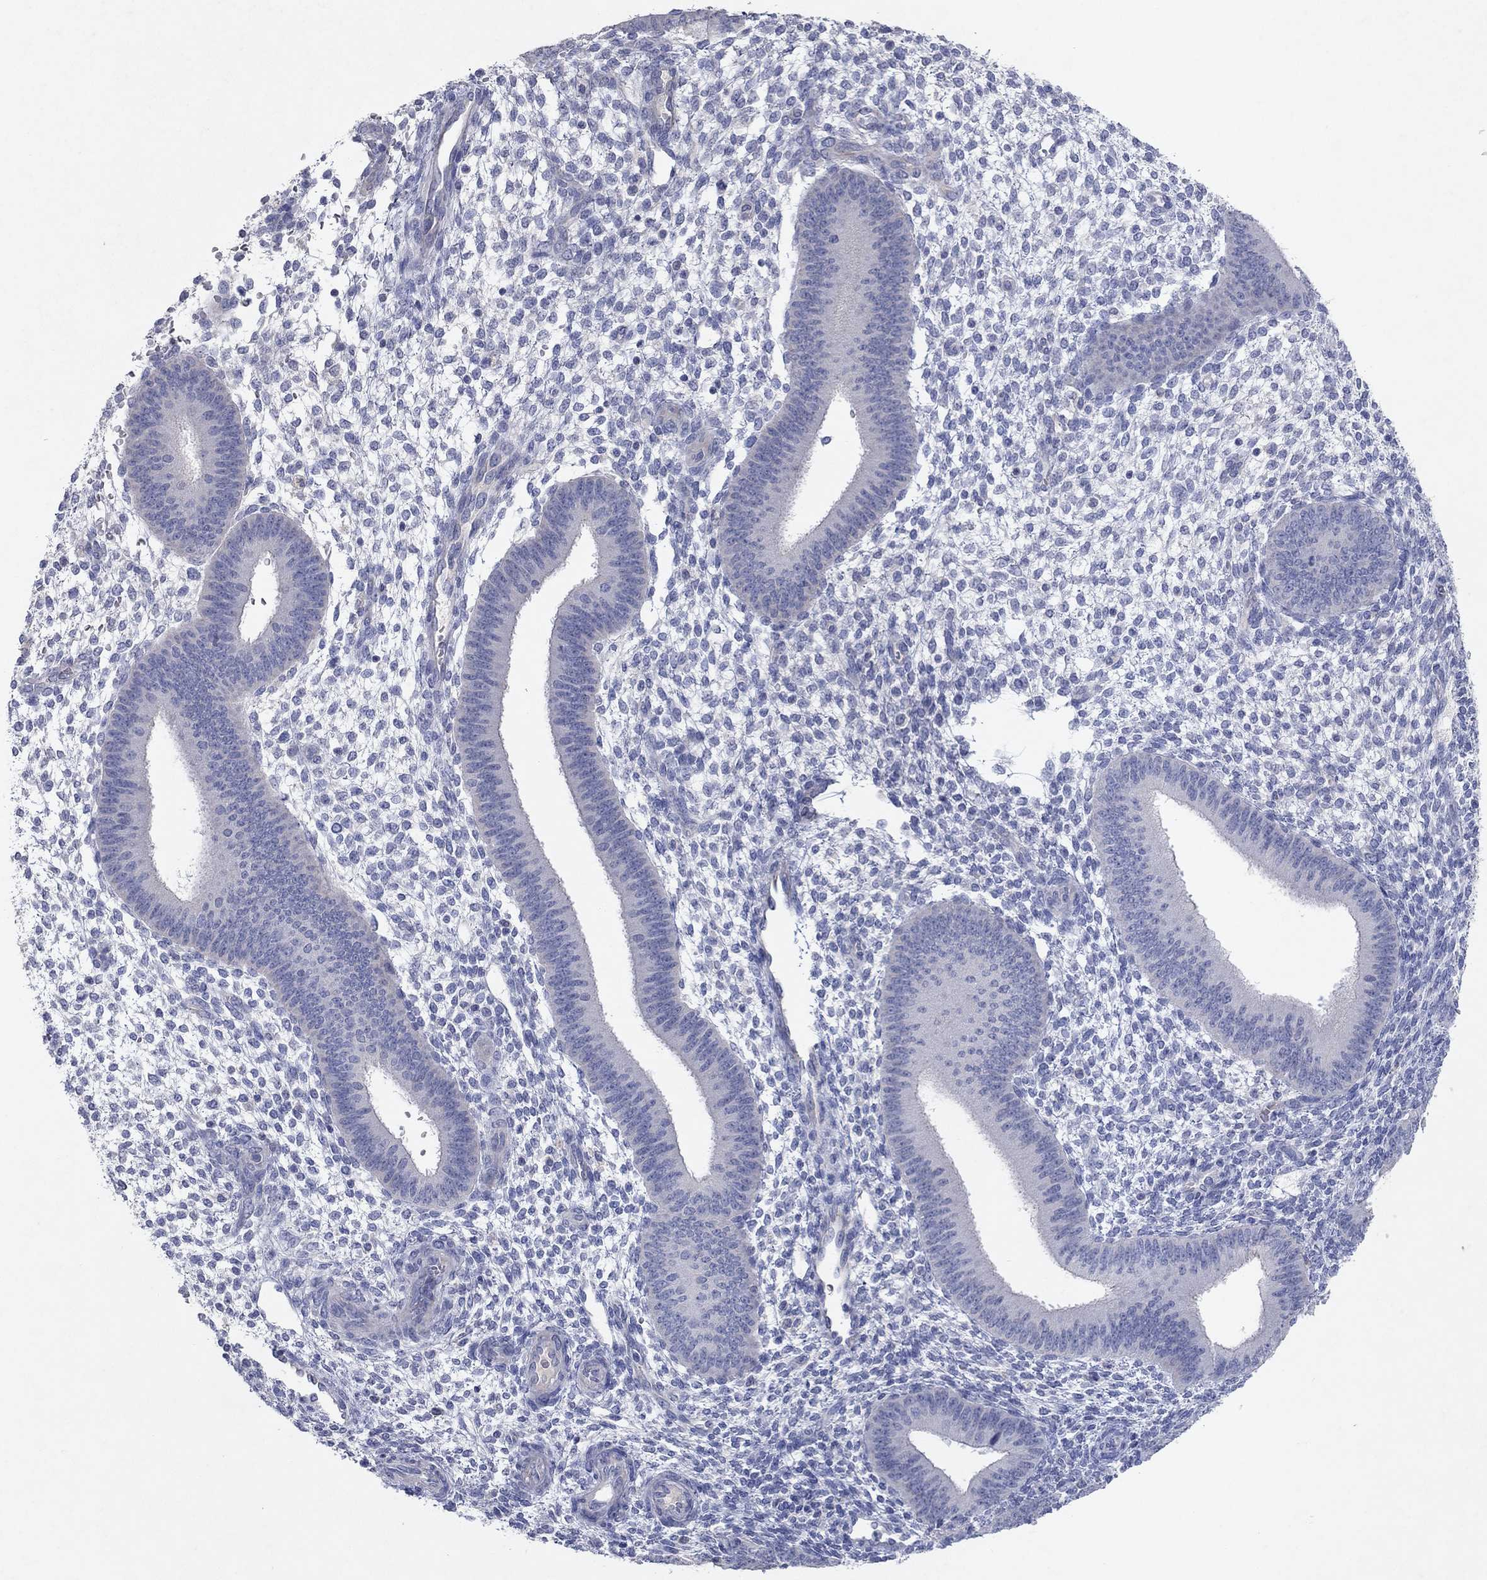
{"staining": {"intensity": "negative", "quantity": "none", "location": "none"}, "tissue": "endometrium", "cell_type": "Cells in endometrial stroma", "image_type": "normal", "snomed": [{"axis": "morphology", "description": "Normal tissue, NOS"}, {"axis": "topography", "description": "Endometrium"}], "caption": "DAB (3,3'-diaminobenzidine) immunohistochemical staining of normal human endometrium displays no significant positivity in cells in endometrial stroma.", "gene": "KRT40", "patient": {"sex": "female", "age": 39}}